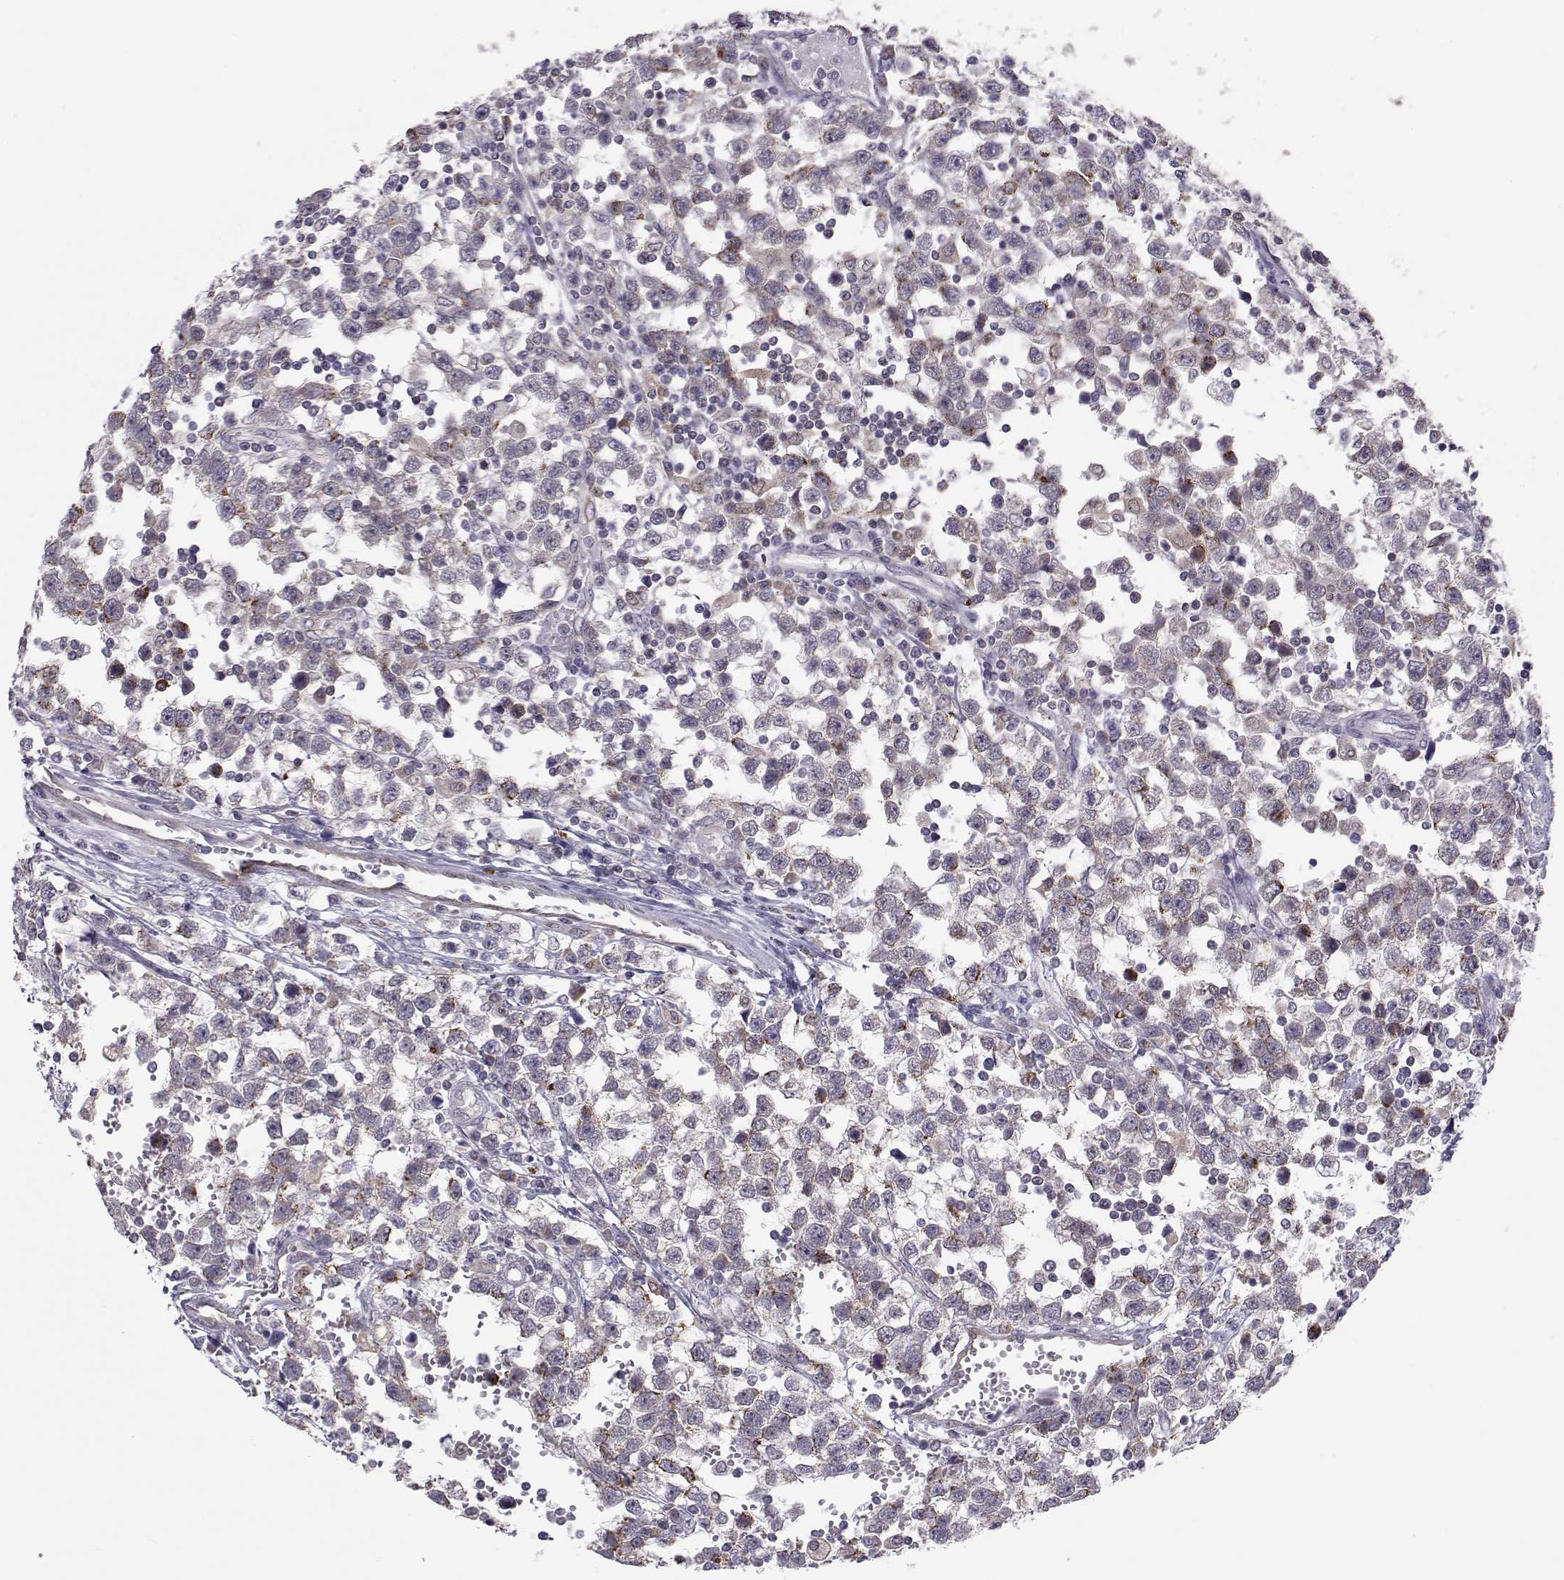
{"staining": {"intensity": "strong", "quantity": "<25%", "location": "cytoplasmic/membranous"}, "tissue": "testis cancer", "cell_type": "Tumor cells", "image_type": "cancer", "snomed": [{"axis": "morphology", "description": "Seminoma, NOS"}, {"axis": "topography", "description": "Testis"}], "caption": "A medium amount of strong cytoplasmic/membranous staining is identified in approximately <25% of tumor cells in testis cancer (seminoma) tissue.", "gene": "NPVF", "patient": {"sex": "male", "age": 34}}